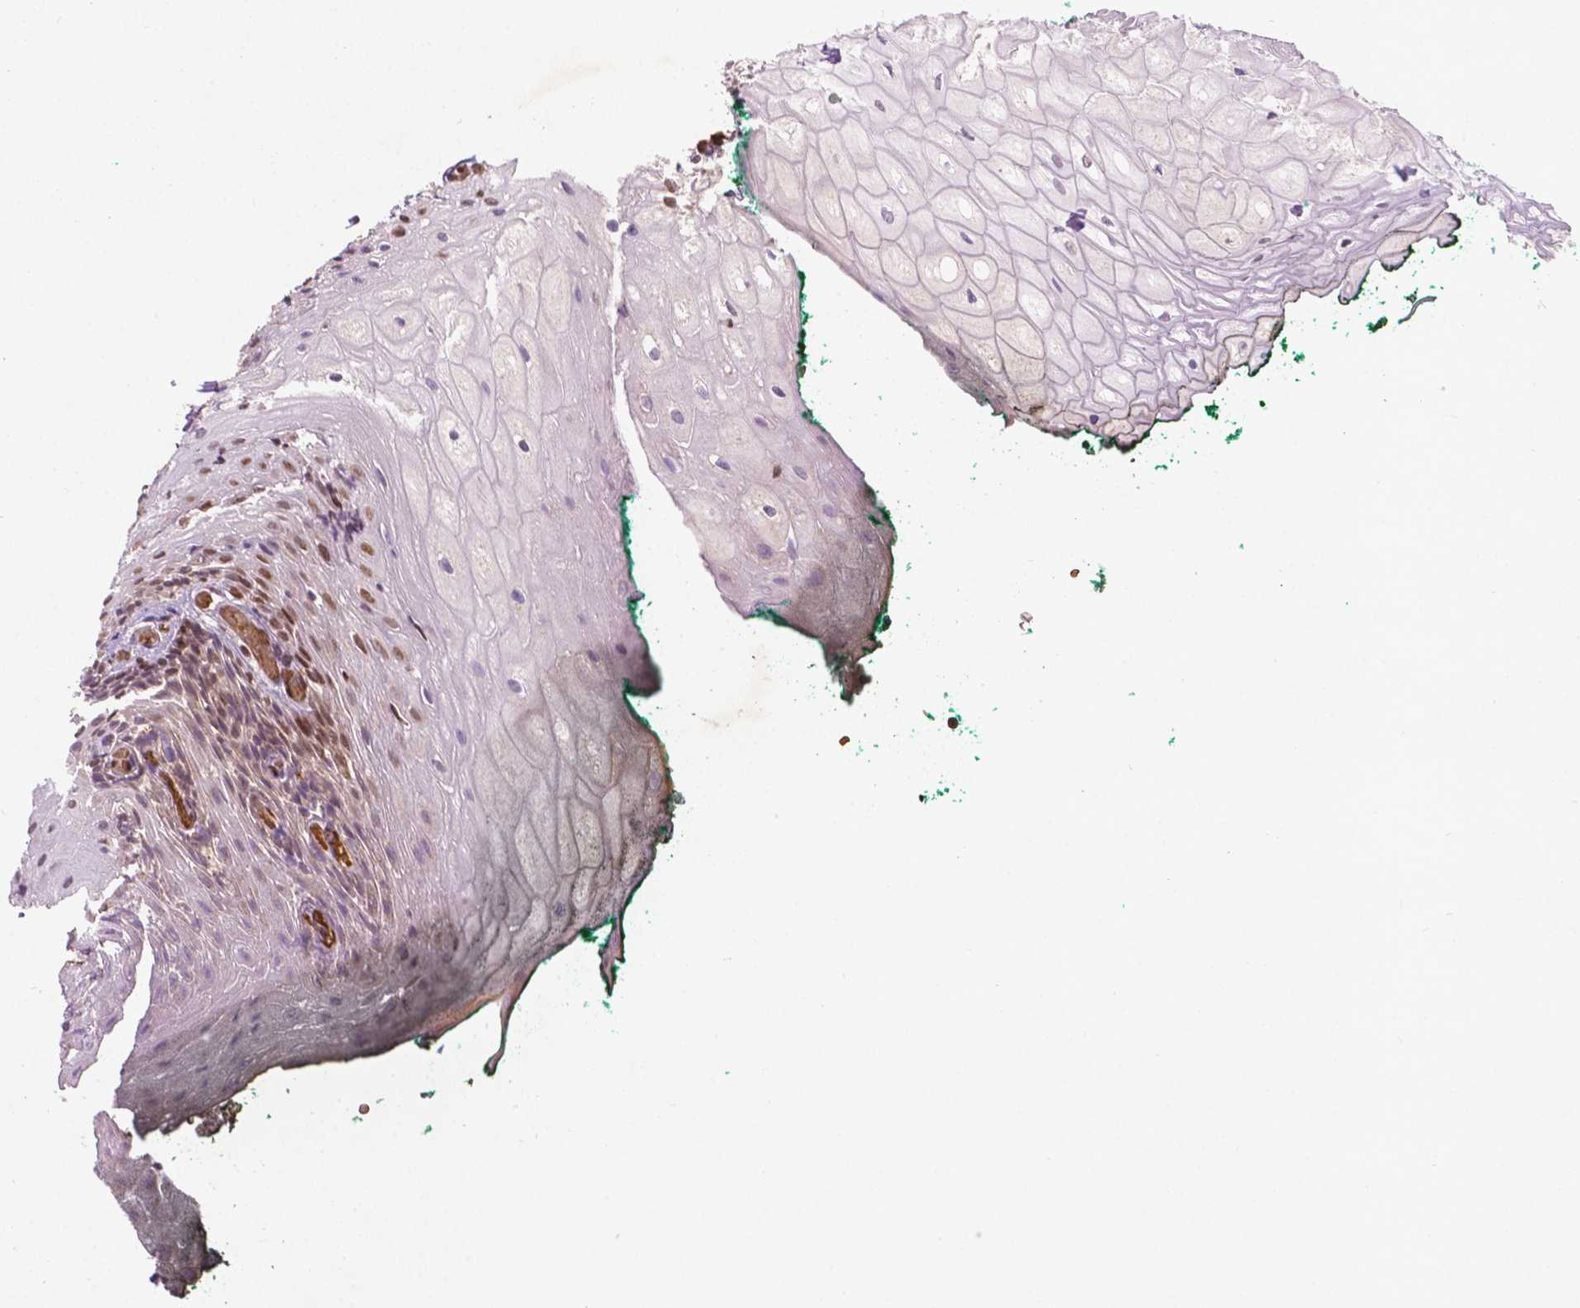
{"staining": {"intensity": "moderate", "quantity": ">75%", "location": "nuclear"}, "tissue": "oral mucosa", "cell_type": "Squamous epithelial cells", "image_type": "normal", "snomed": [{"axis": "morphology", "description": "Normal tissue, NOS"}, {"axis": "topography", "description": "Oral tissue"}, {"axis": "topography", "description": "Head-Neck"}], "caption": "Protein staining exhibits moderate nuclear staining in about >75% of squamous epithelial cells in normal oral mucosa. (DAB (3,3'-diaminobenzidine) = brown stain, brightfield microscopy at high magnification).", "gene": "ZNF41", "patient": {"sex": "female", "age": 68}}